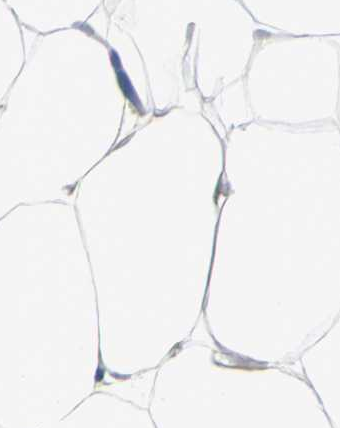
{"staining": {"intensity": "negative", "quantity": "none", "location": "none"}, "tissue": "adipose tissue", "cell_type": "Adipocytes", "image_type": "normal", "snomed": [{"axis": "morphology", "description": "Normal tissue, NOS"}, {"axis": "topography", "description": "Breast"}, {"axis": "topography", "description": "Adipose tissue"}], "caption": "DAB immunohistochemical staining of normal adipose tissue exhibits no significant expression in adipocytes. (DAB (3,3'-diaminobenzidine) immunohistochemistry (IHC) visualized using brightfield microscopy, high magnification).", "gene": "AATK", "patient": {"sex": "female", "age": 25}}